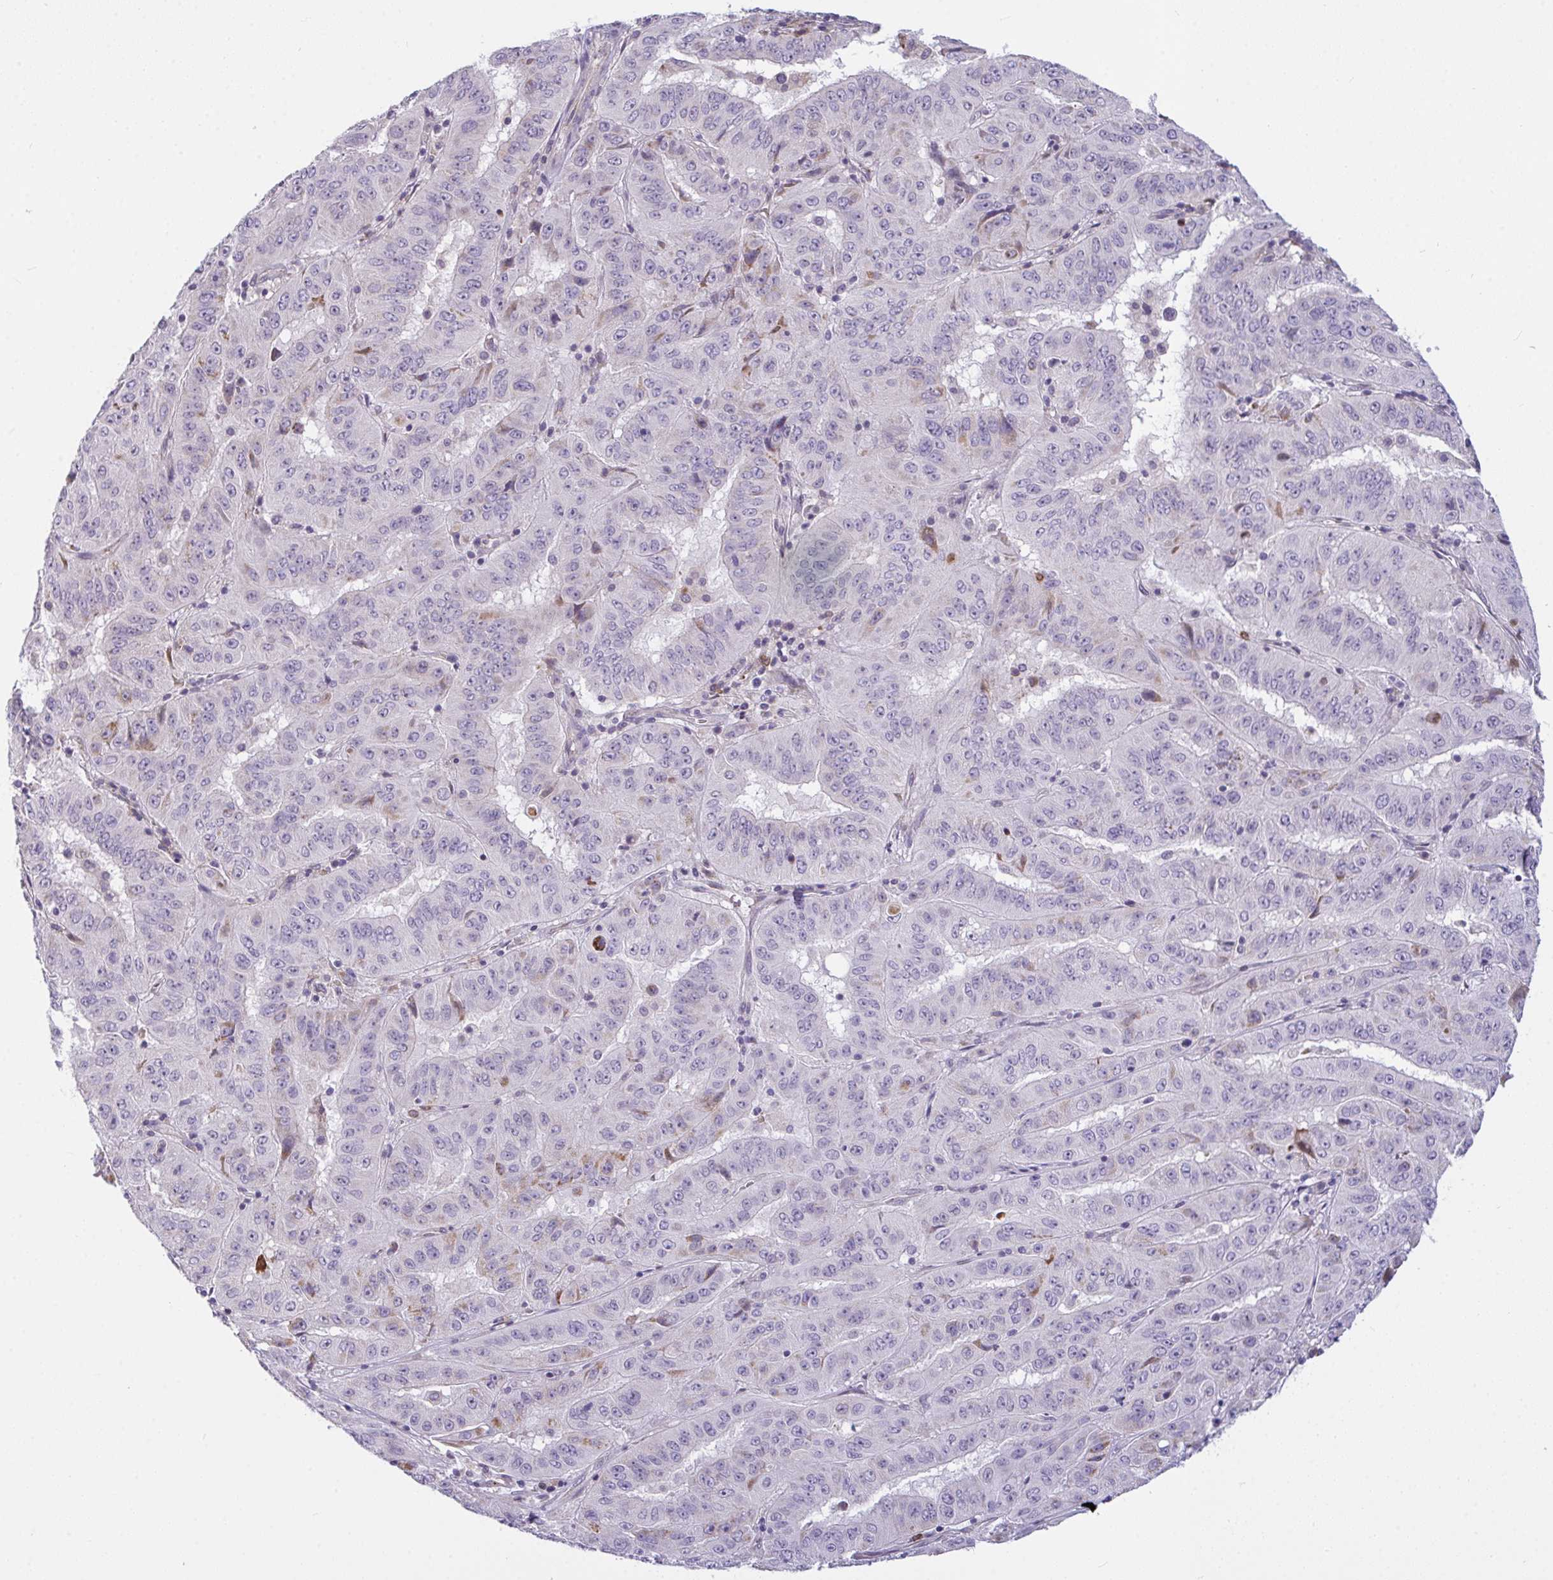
{"staining": {"intensity": "weak", "quantity": "<25%", "location": "cytoplasmic/membranous"}, "tissue": "pancreatic cancer", "cell_type": "Tumor cells", "image_type": "cancer", "snomed": [{"axis": "morphology", "description": "Adenocarcinoma, NOS"}, {"axis": "topography", "description": "Pancreas"}], "caption": "Immunohistochemistry (IHC) of pancreatic adenocarcinoma demonstrates no positivity in tumor cells. (DAB (3,3'-diaminobenzidine) IHC visualized using brightfield microscopy, high magnification).", "gene": "SEMA6B", "patient": {"sex": "male", "age": 63}}